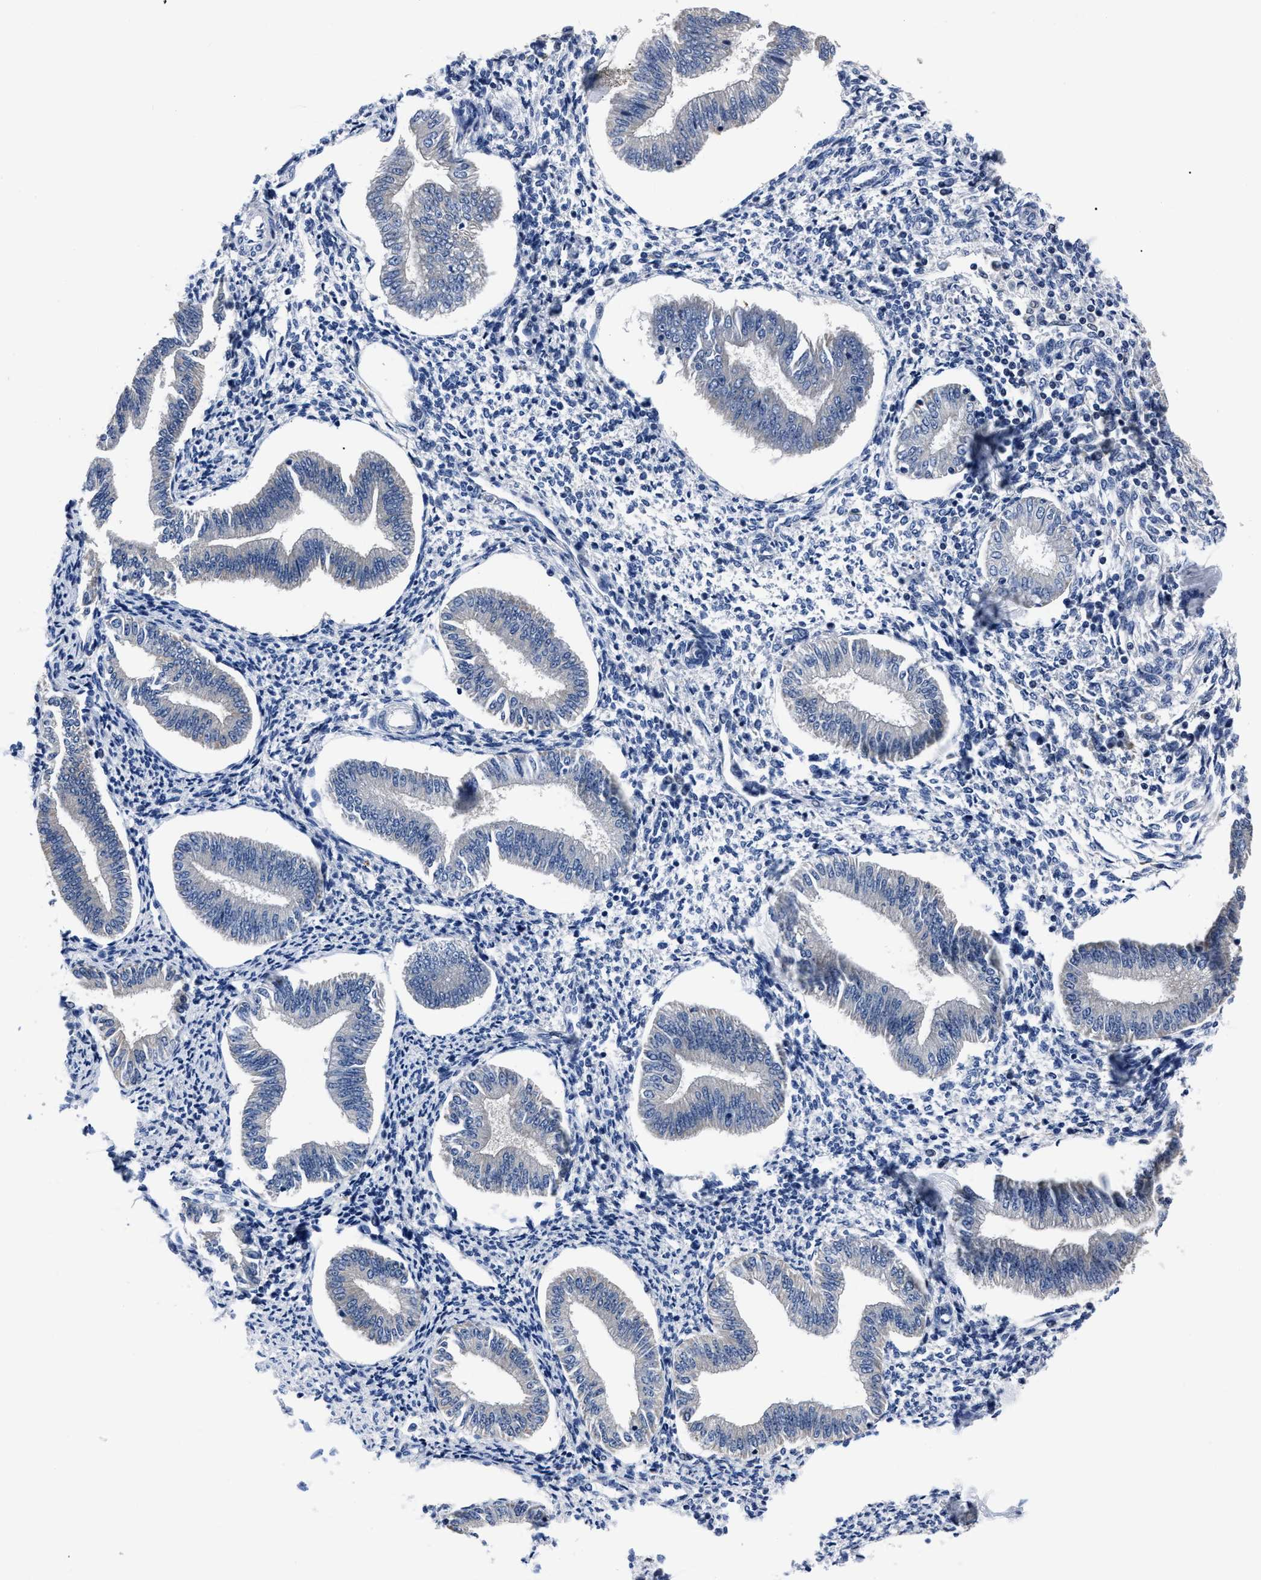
{"staining": {"intensity": "negative", "quantity": "none", "location": "none"}, "tissue": "endometrium", "cell_type": "Cells in endometrial stroma", "image_type": "normal", "snomed": [{"axis": "morphology", "description": "Normal tissue, NOS"}, {"axis": "topography", "description": "Endometrium"}], "caption": "Endometrium was stained to show a protein in brown. There is no significant positivity in cells in endometrial stroma. (DAB immunohistochemistry (IHC) visualized using brightfield microscopy, high magnification).", "gene": "MOV10L1", "patient": {"sex": "female", "age": 50}}